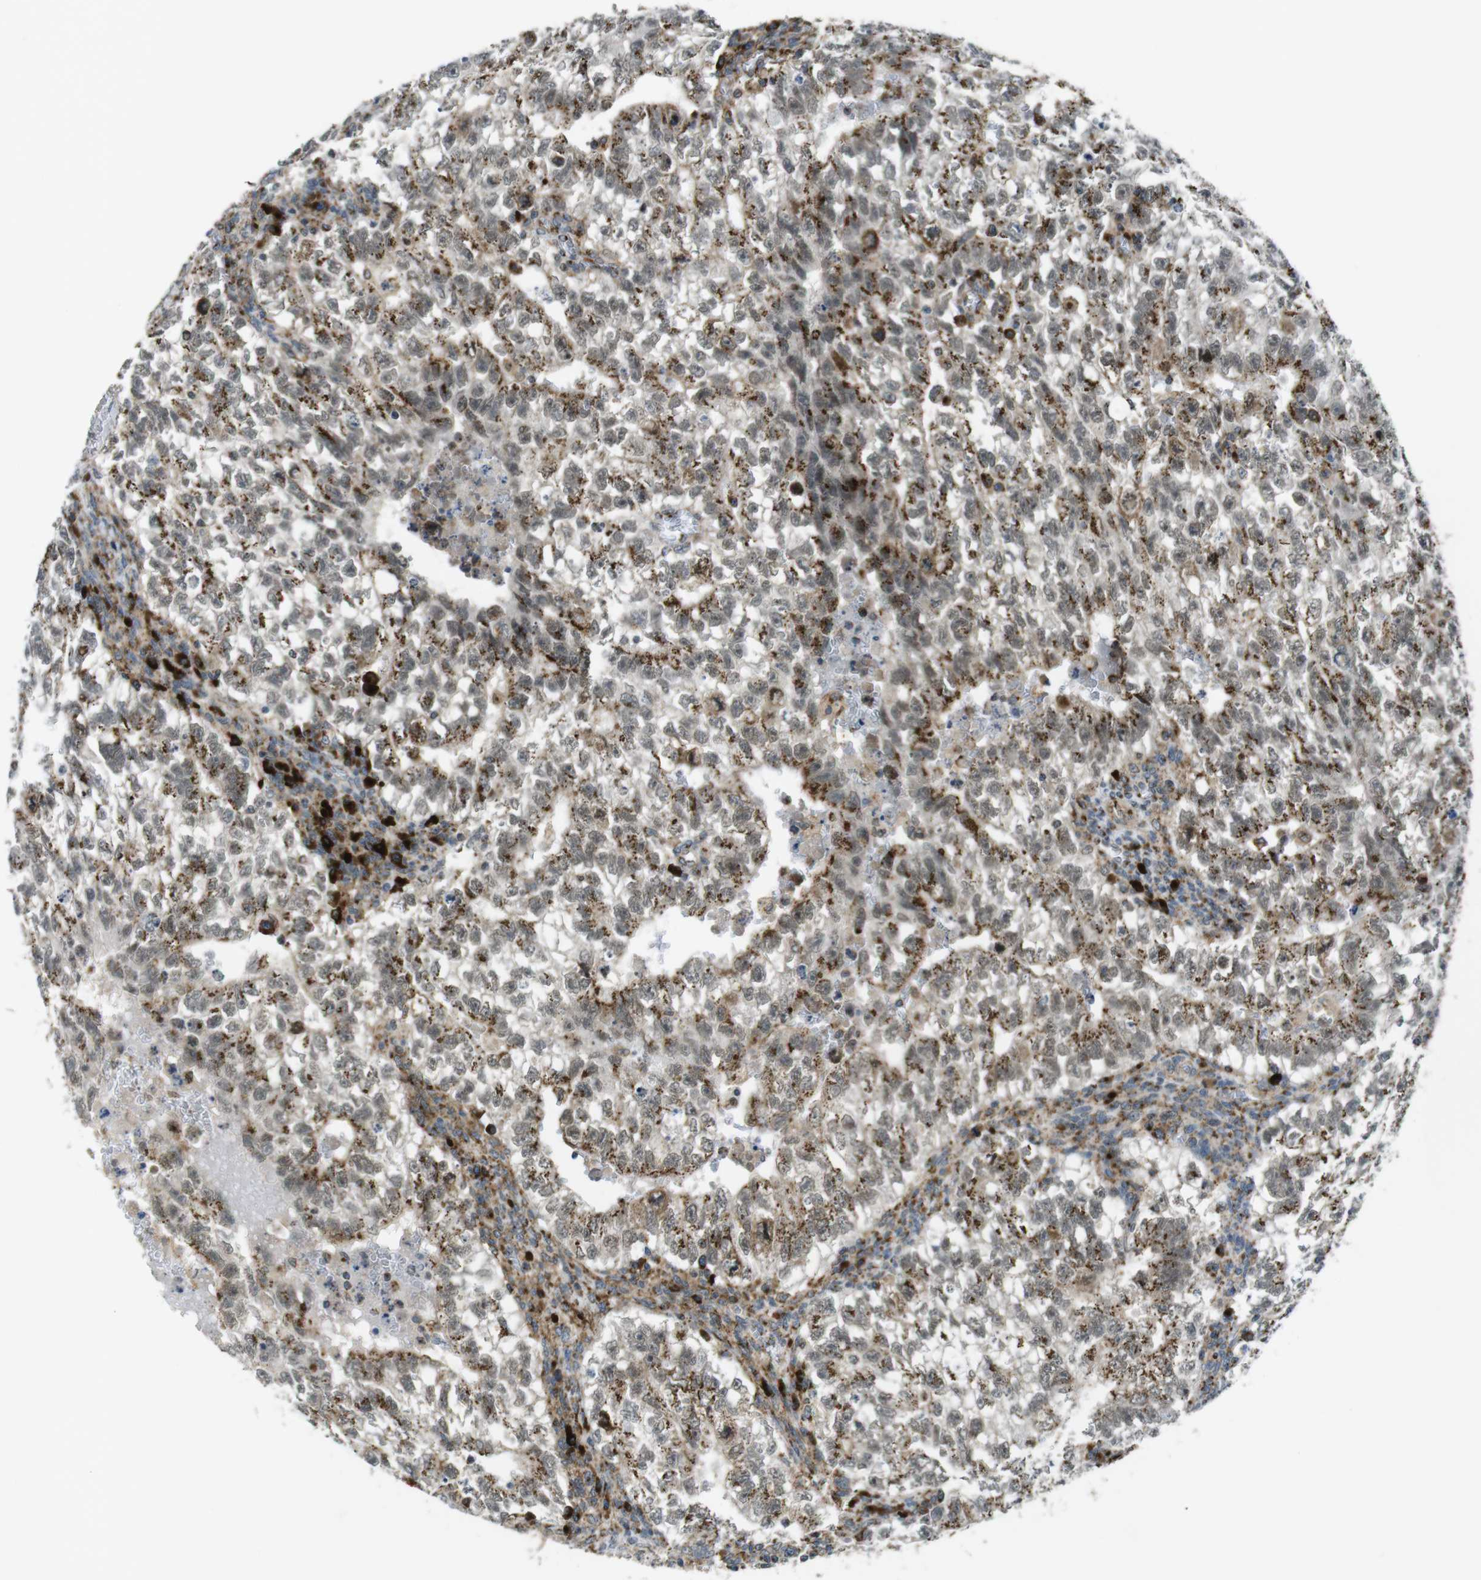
{"staining": {"intensity": "moderate", "quantity": ">75%", "location": "cytoplasmic/membranous"}, "tissue": "testis cancer", "cell_type": "Tumor cells", "image_type": "cancer", "snomed": [{"axis": "morphology", "description": "Seminoma, NOS"}, {"axis": "morphology", "description": "Carcinoma, Embryonal, NOS"}, {"axis": "topography", "description": "Testis"}], "caption": "Immunohistochemical staining of testis cancer exhibits medium levels of moderate cytoplasmic/membranous expression in about >75% of tumor cells. (DAB (3,3'-diaminobenzidine) IHC, brown staining for protein, blue staining for nuclei).", "gene": "ZFPL1", "patient": {"sex": "male", "age": 38}}